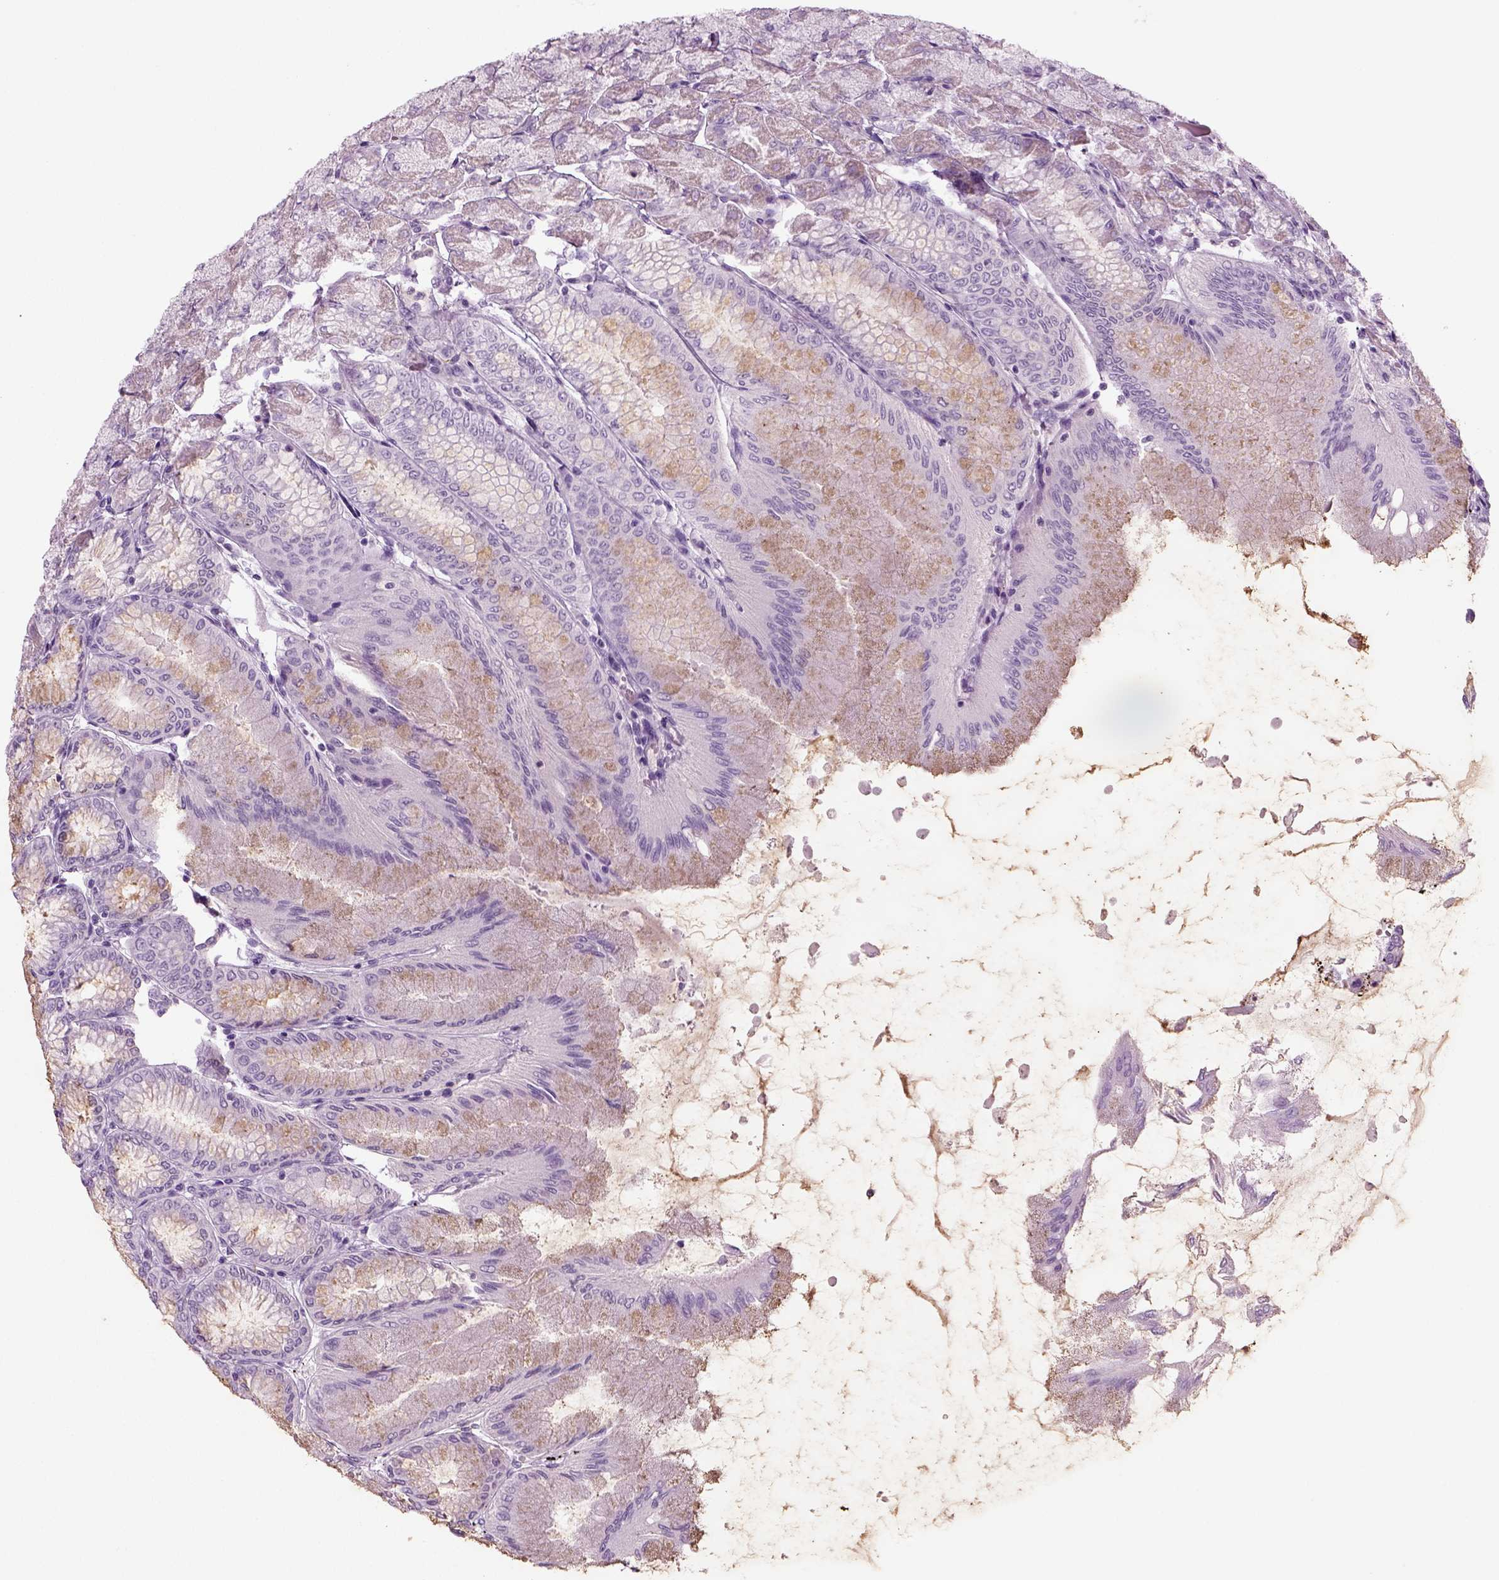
{"staining": {"intensity": "moderate", "quantity": "<25%", "location": "cytoplasmic/membranous"}, "tissue": "stomach", "cell_type": "Glandular cells", "image_type": "normal", "snomed": [{"axis": "morphology", "description": "Normal tissue, NOS"}, {"axis": "topography", "description": "Stomach, upper"}], "caption": "Glandular cells show moderate cytoplasmic/membranous positivity in about <25% of cells in normal stomach. (IHC, brightfield microscopy, high magnification).", "gene": "CRABP1", "patient": {"sex": "male", "age": 60}}